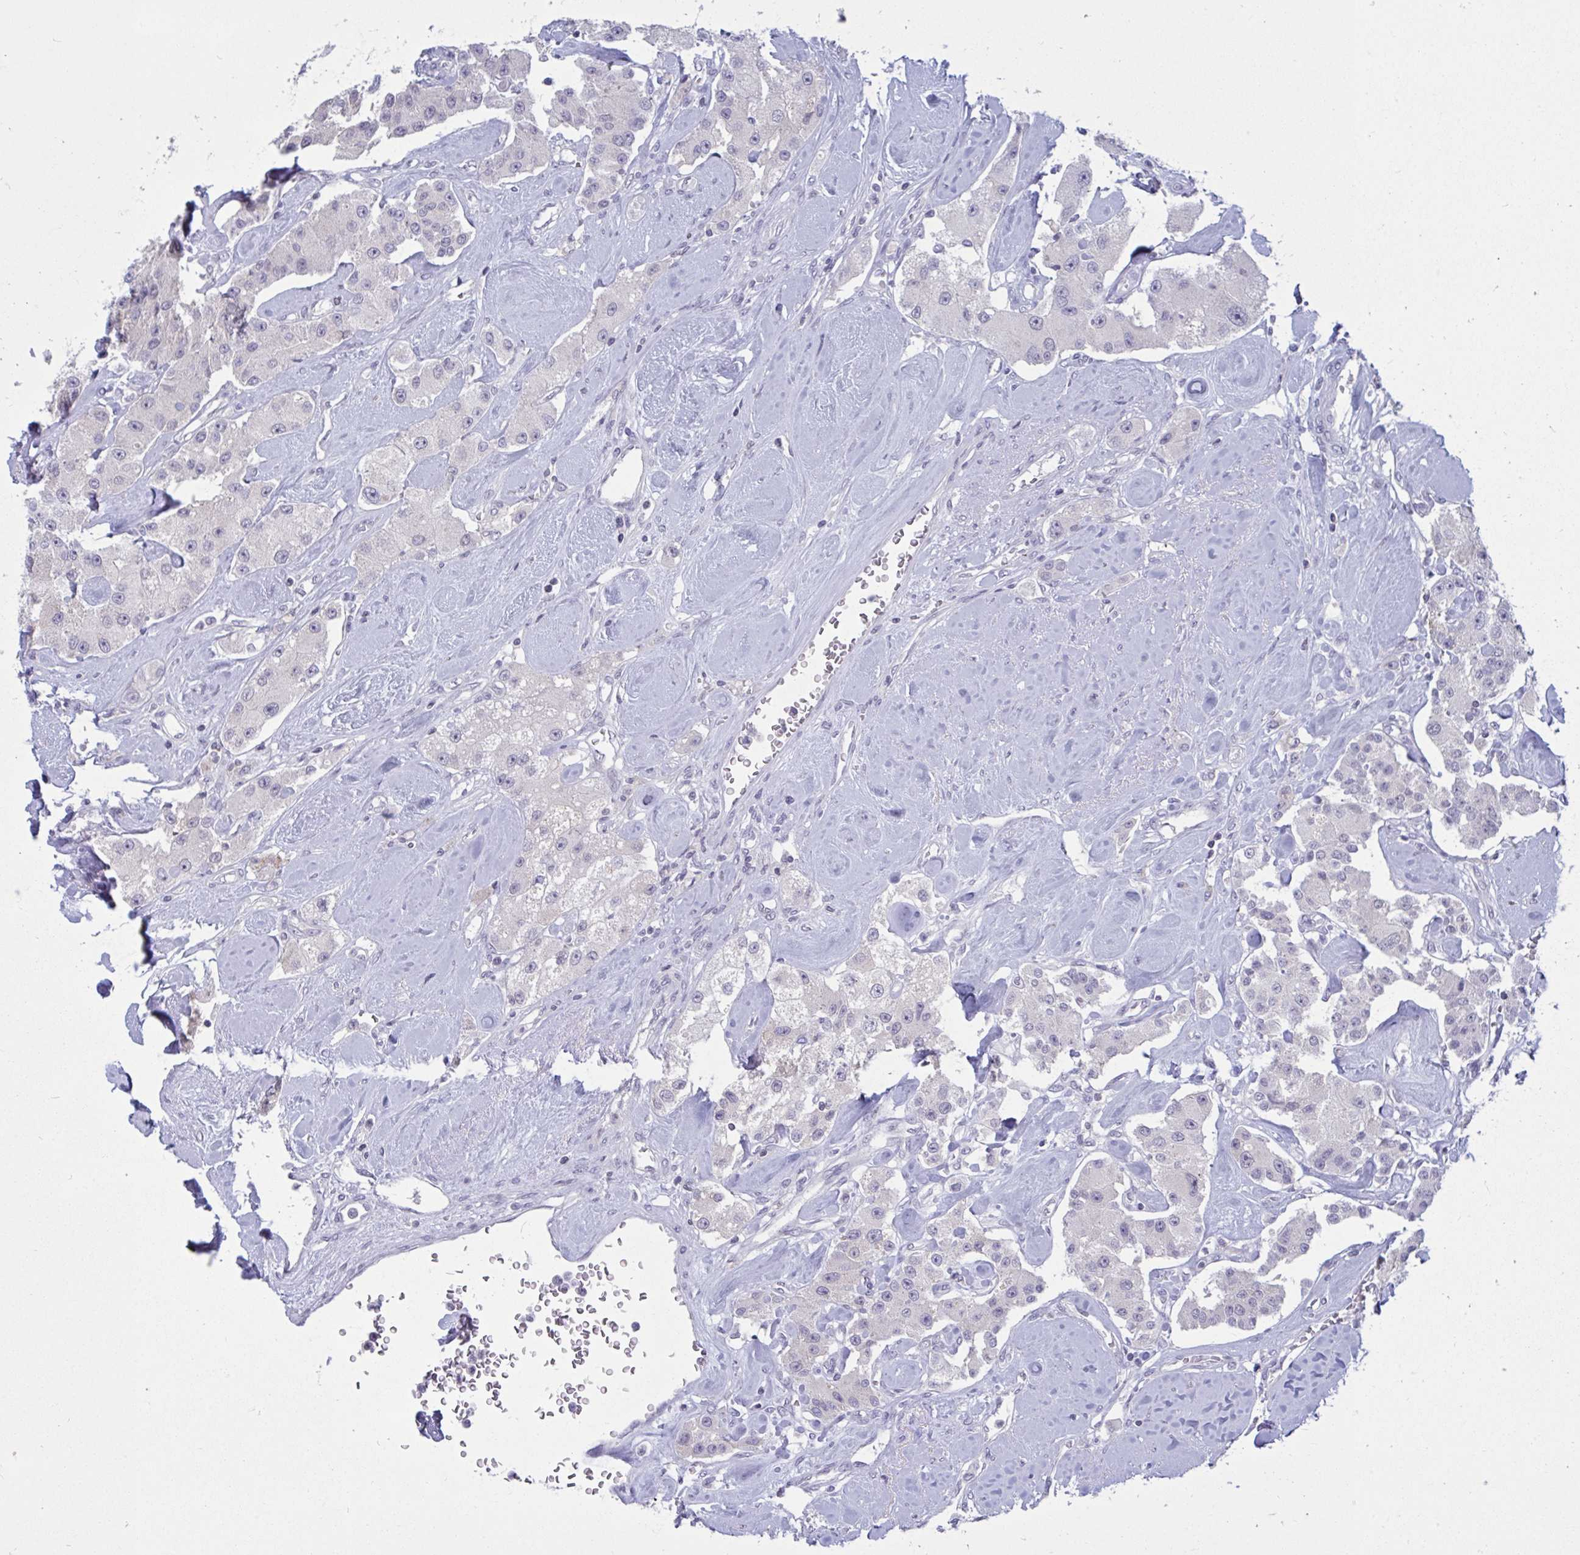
{"staining": {"intensity": "negative", "quantity": "none", "location": "none"}, "tissue": "carcinoid", "cell_type": "Tumor cells", "image_type": "cancer", "snomed": [{"axis": "morphology", "description": "Carcinoid, malignant, NOS"}, {"axis": "topography", "description": "Pancreas"}], "caption": "High magnification brightfield microscopy of carcinoid stained with DAB (3,3'-diaminobenzidine) (brown) and counterstained with hematoxylin (blue): tumor cells show no significant staining.", "gene": "ARPP19", "patient": {"sex": "male", "age": 41}}